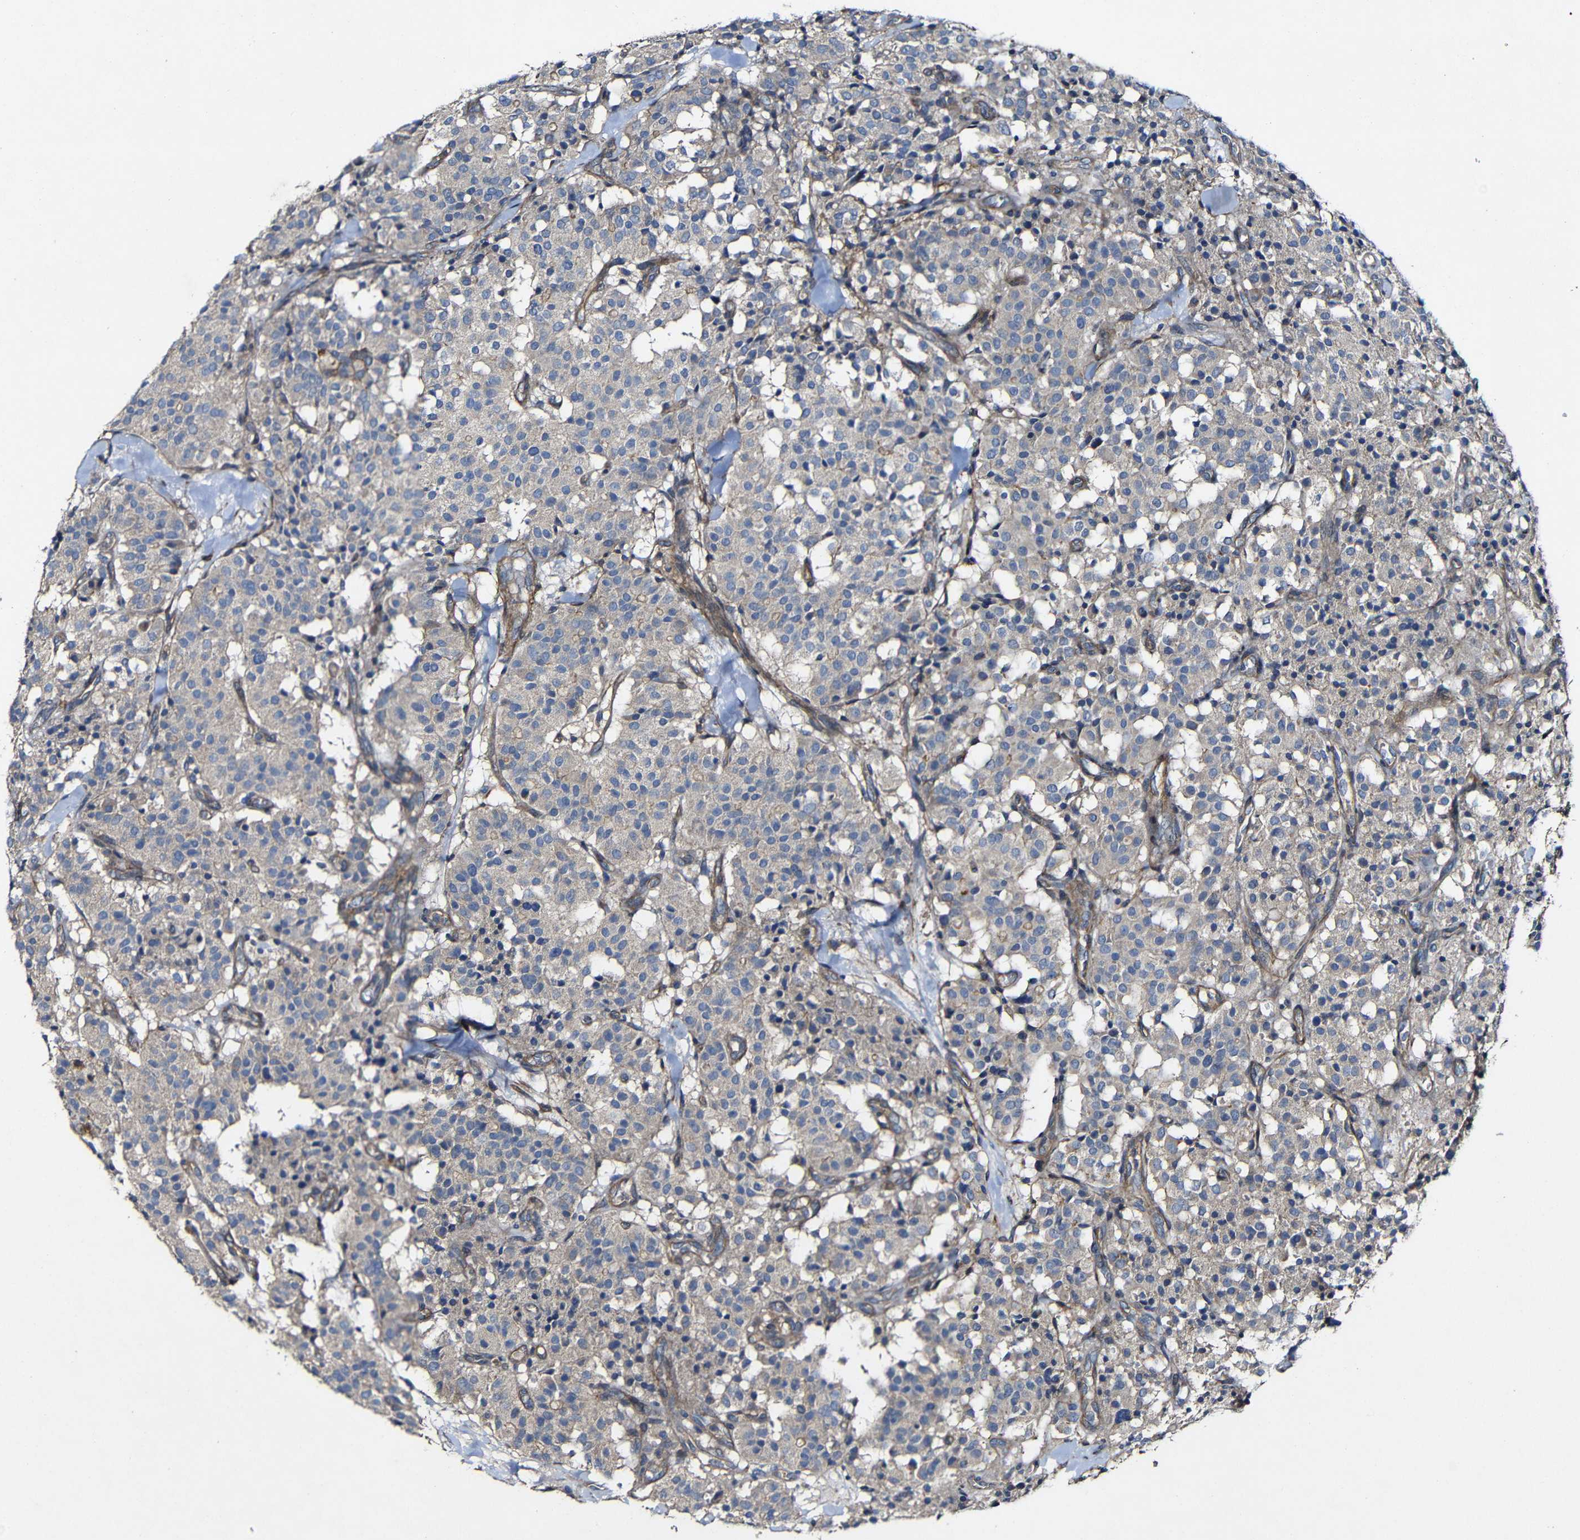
{"staining": {"intensity": "weak", "quantity": ">75%", "location": "cytoplasmic/membranous"}, "tissue": "carcinoid", "cell_type": "Tumor cells", "image_type": "cancer", "snomed": [{"axis": "morphology", "description": "Carcinoid, malignant, NOS"}, {"axis": "topography", "description": "Lung"}], "caption": "Protein expression analysis of human carcinoid (malignant) reveals weak cytoplasmic/membranous positivity in approximately >75% of tumor cells. Nuclei are stained in blue.", "gene": "GSDME", "patient": {"sex": "male", "age": 30}}